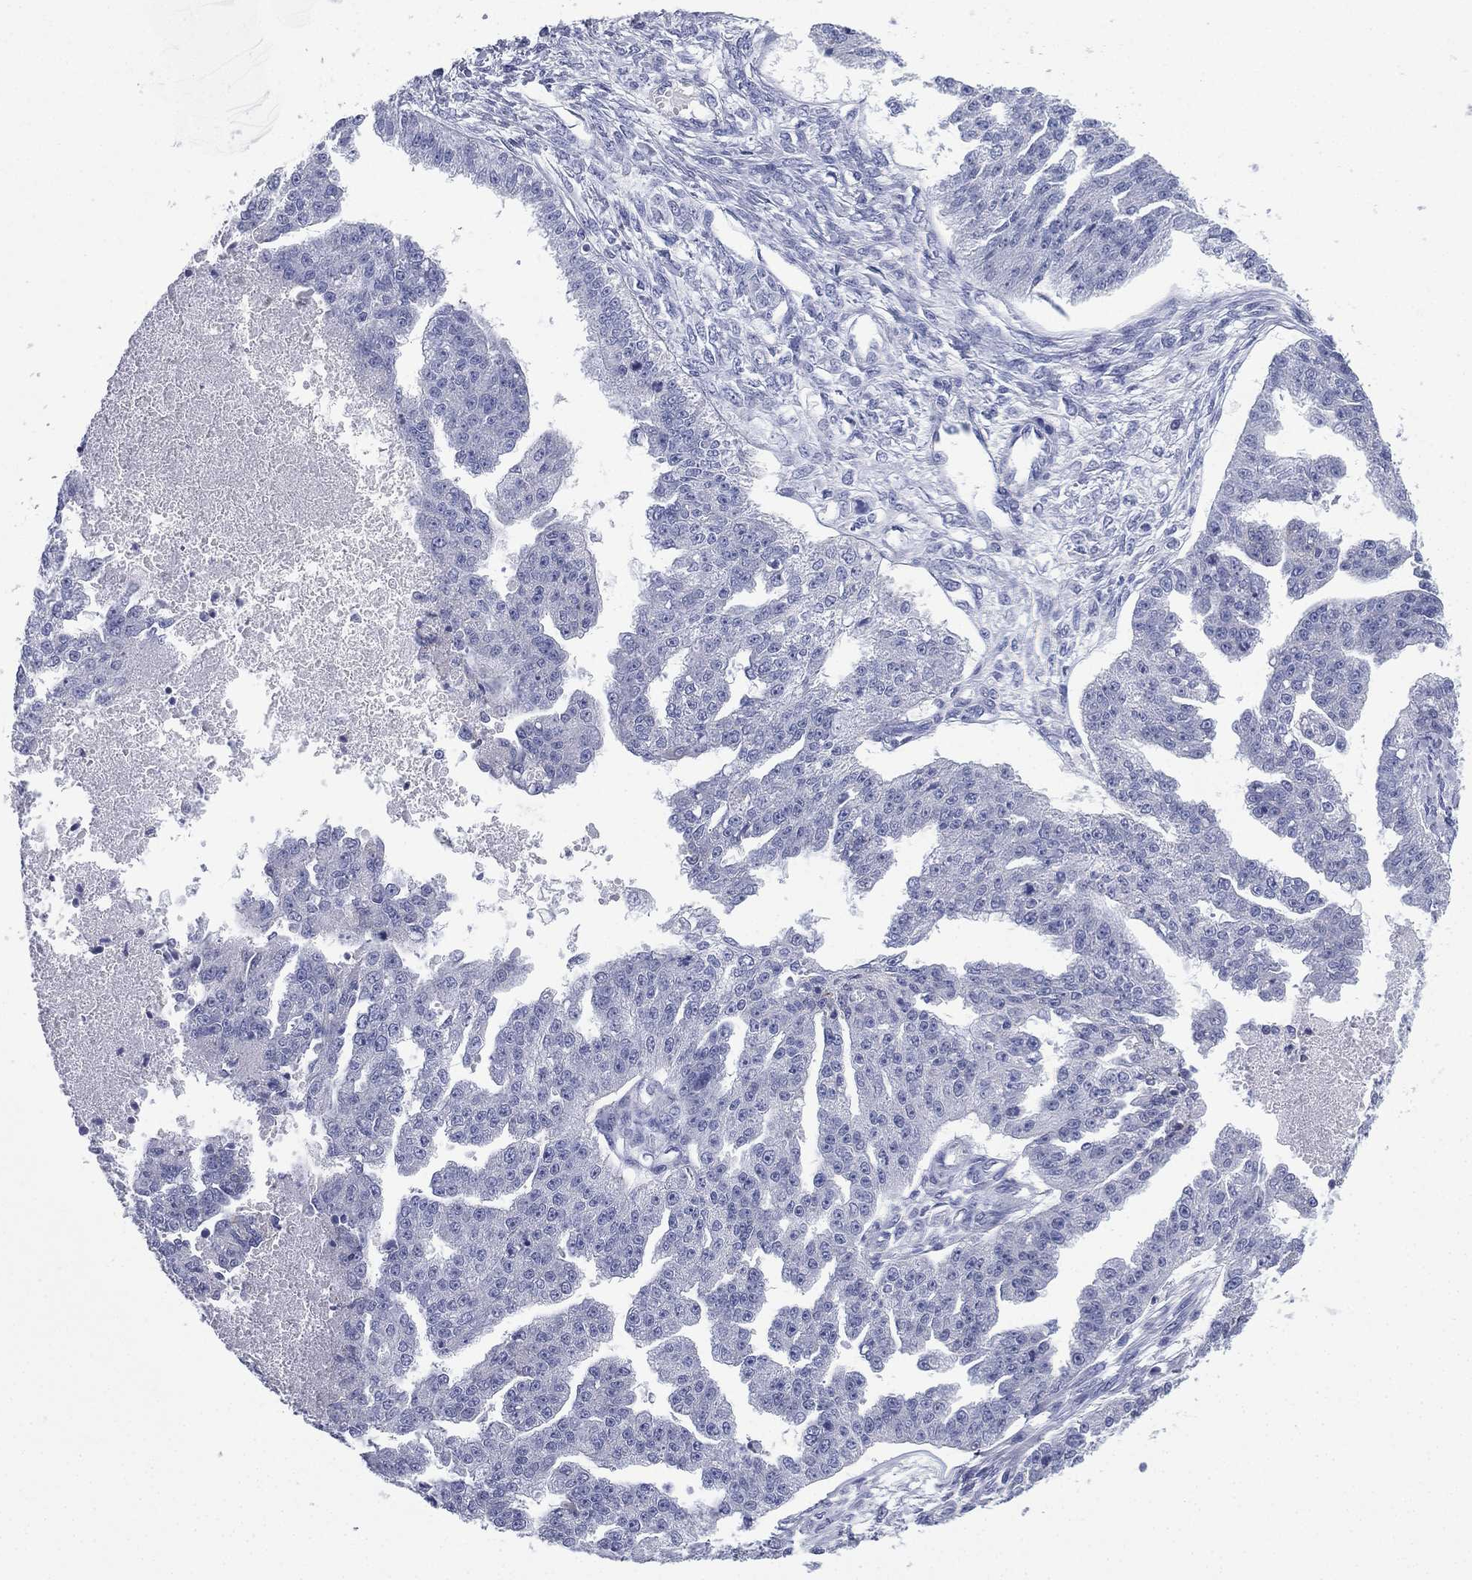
{"staining": {"intensity": "negative", "quantity": "none", "location": "none"}, "tissue": "ovarian cancer", "cell_type": "Tumor cells", "image_type": "cancer", "snomed": [{"axis": "morphology", "description": "Cystadenocarcinoma, serous, NOS"}, {"axis": "topography", "description": "Ovary"}], "caption": "Immunohistochemical staining of ovarian cancer (serous cystadenocarcinoma) shows no significant staining in tumor cells.", "gene": "FCER2", "patient": {"sex": "female", "age": 58}}